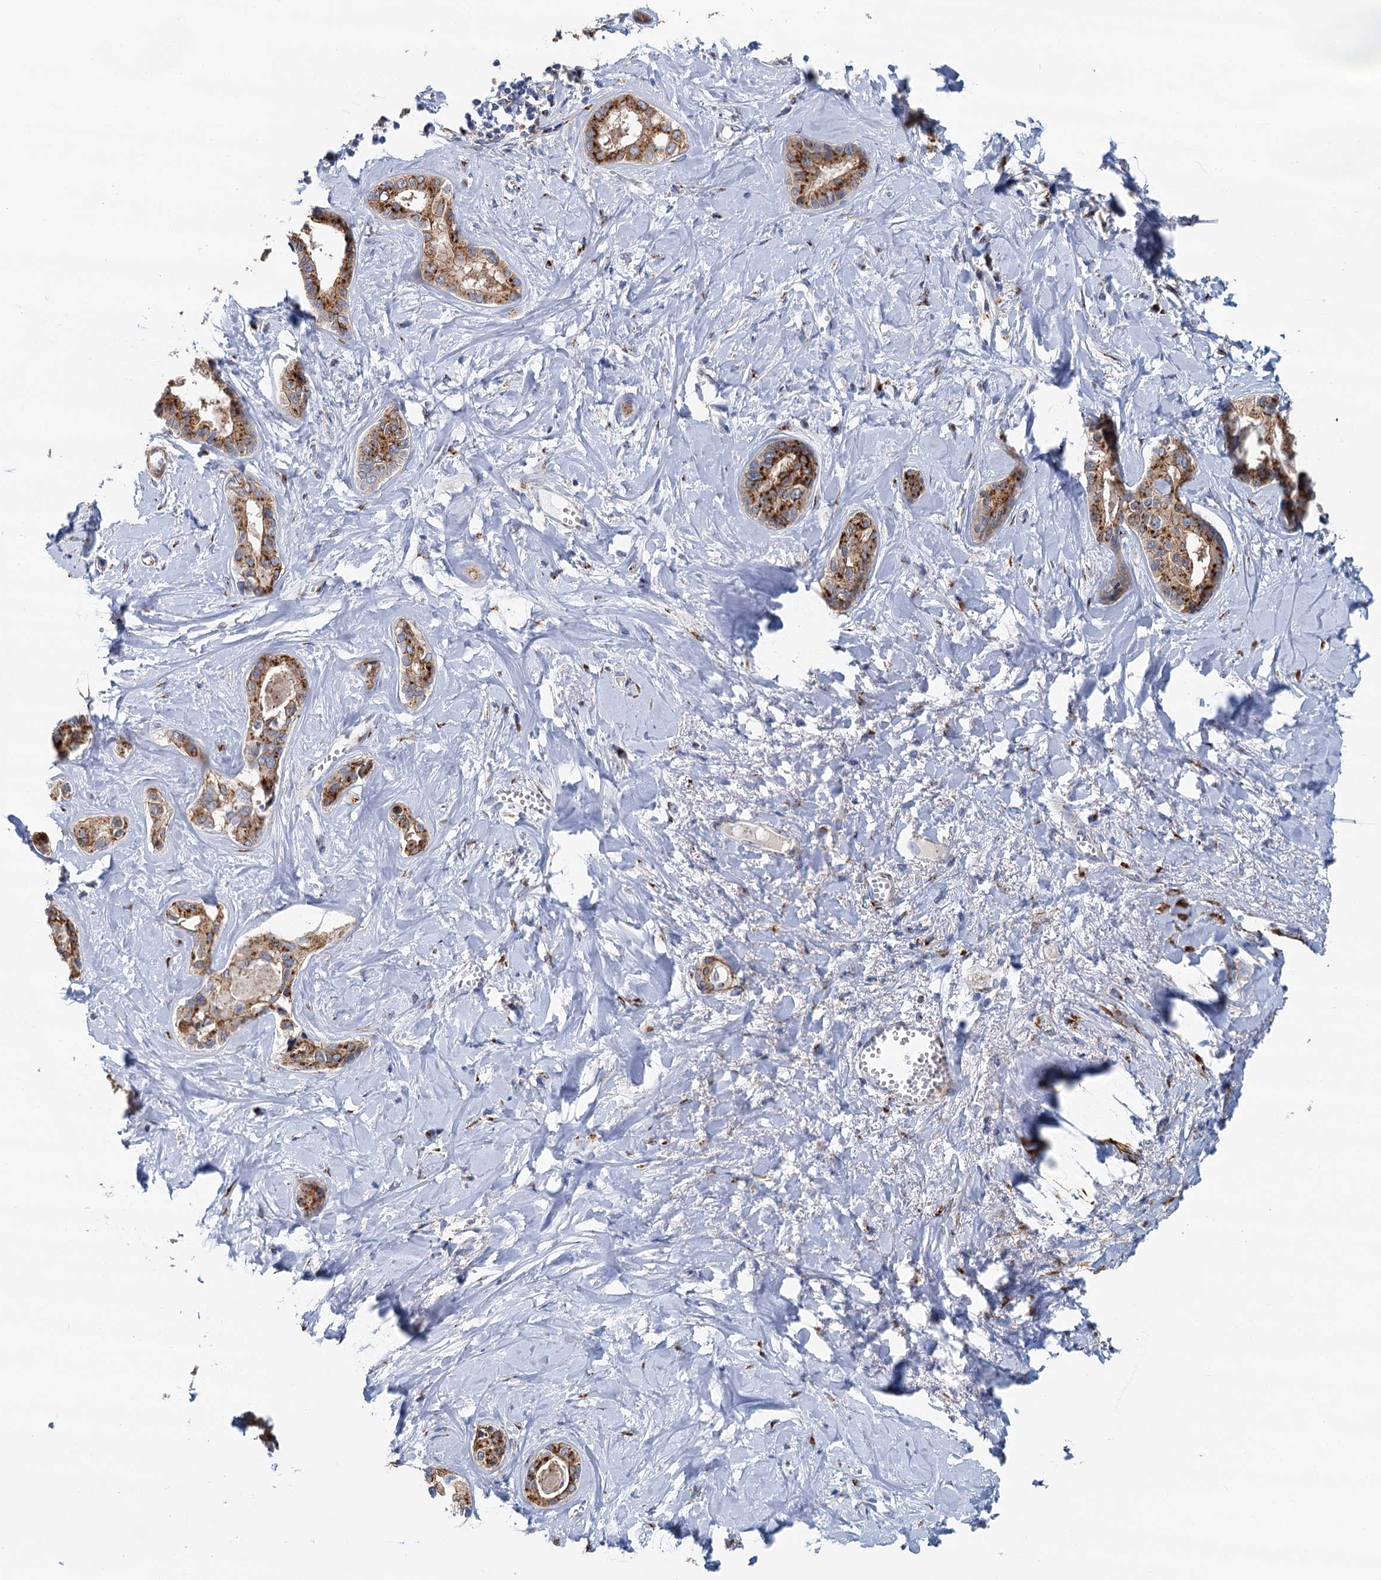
{"staining": {"intensity": "moderate", "quantity": ">75%", "location": "cytoplasmic/membranous"}, "tissue": "liver cancer", "cell_type": "Tumor cells", "image_type": "cancer", "snomed": [{"axis": "morphology", "description": "Cholangiocarcinoma"}, {"axis": "topography", "description": "Liver"}], "caption": "High-magnification brightfield microscopy of liver cancer (cholangiocarcinoma) stained with DAB (brown) and counterstained with hematoxylin (blue). tumor cells exhibit moderate cytoplasmic/membranous staining is present in about>75% of cells. (DAB IHC with brightfield microscopy, high magnification).", "gene": "BET1L", "patient": {"sex": "female", "age": 77}}